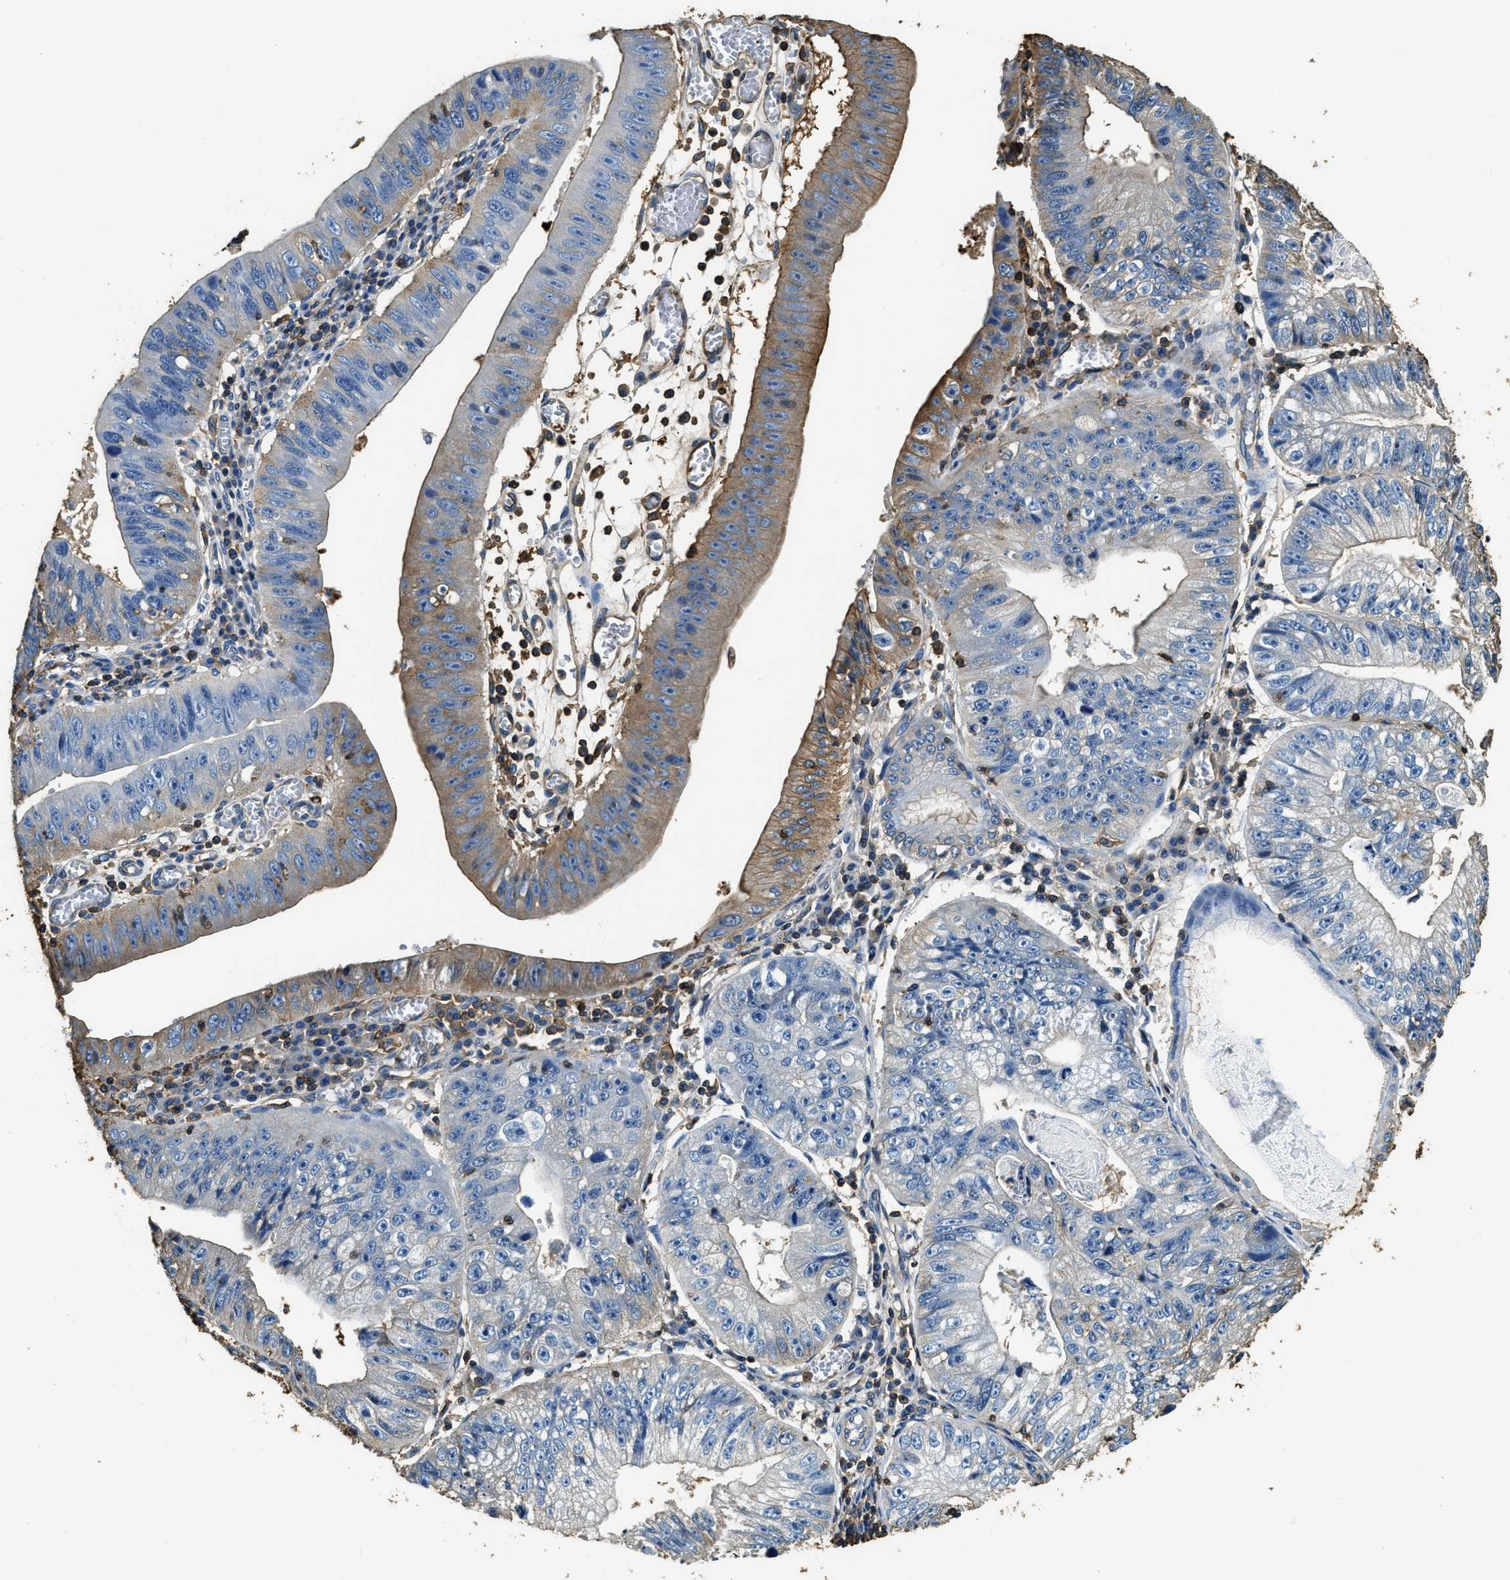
{"staining": {"intensity": "moderate", "quantity": "25%-75%", "location": "cytoplasmic/membranous"}, "tissue": "stomach cancer", "cell_type": "Tumor cells", "image_type": "cancer", "snomed": [{"axis": "morphology", "description": "Adenocarcinoma, NOS"}, {"axis": "topography", "description": "Stomach"}], "caption": "Immunohistochemistry (IHC) micrograph of neoplastic tissue: human adenocarcinoma (stomach) stained using IHC reveals medium levels of moderate protein expression localized specifically in the cytoplasmic/membranous of tumor cells, appearing as a cytoplasmic/membranous brown color.", "gene": "ACCS", "patient": {"sex": "male", "age": 59}}